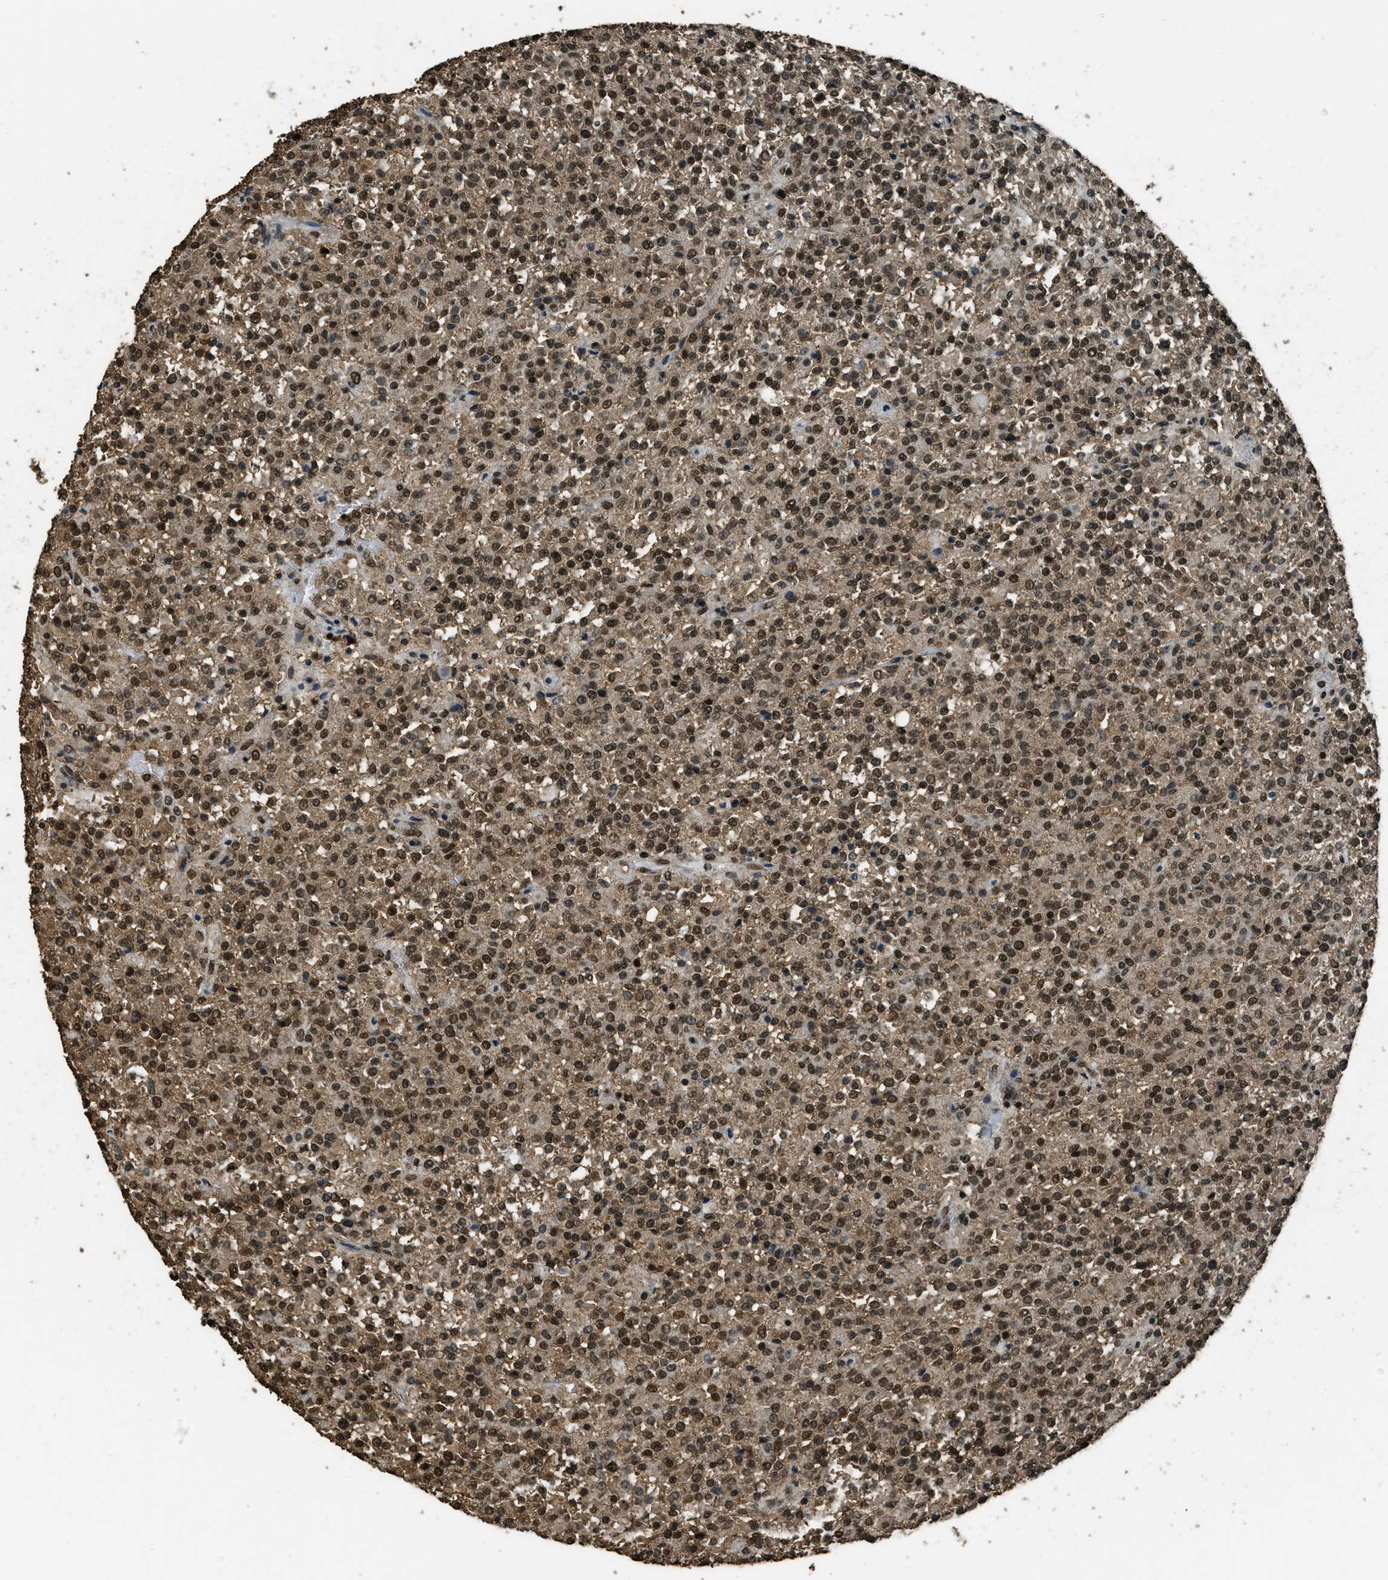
{"staining": {"intensity": "strong", "quantity": ">75%", "location": "cytoplasmic/membranous,nuclear"}, "tissue": "testis cancer", "cell_type": "Tumor cells", "image_type": "cancer", "snomed": [{"axis": "morphology", "description": "Seminoma, NOS"}, {"axis": "topography", "description": "Testis"}], "caption": "Immunohistochemical staining of human testis seminoma displays high levels of strong cytoplasmic/membranous and nuclear staining in approximately >75% of tumor cells.", "gene": "MYB", "patient": {"sex": "male", "age": 59}}